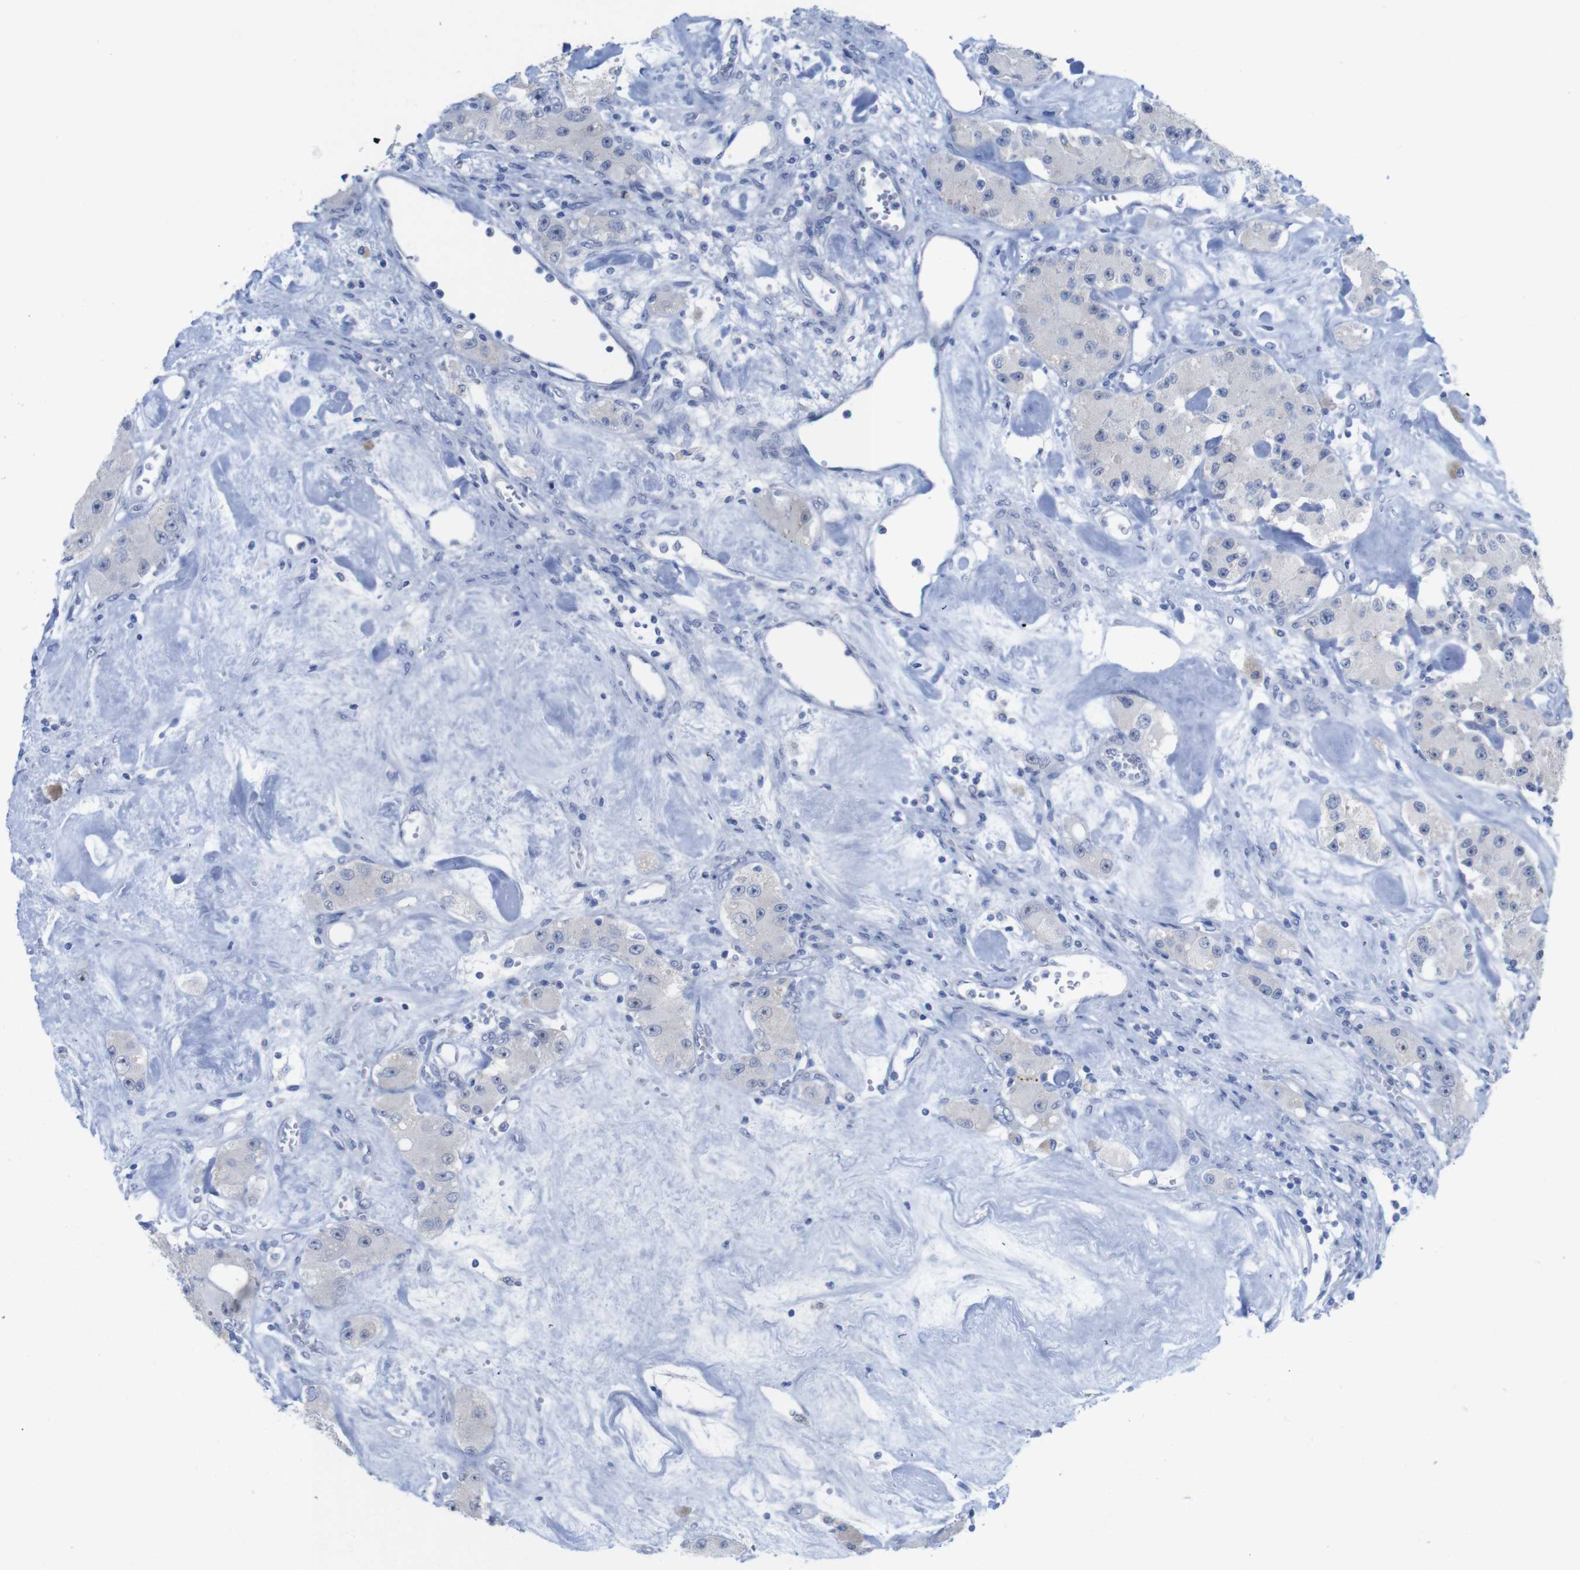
{"staining": {"intensity": "negative", "quantity": "none", "location": "none"}, "tissue": "carcinoid", "cell_type": "Tumor cells", "image_type": "cancer", "snomed": [{"axis": "morphology", "description": "Carcinoid, malignant, NOS"}, {"axis": "topography", "description": "Pancreas"}], "caption": "This is an immunohistochemistry micrograph of human carcinoid. There is no expression in tumor cells.", "gene": "PNMA1", "patient": {"sex": "male", "age": 41}}